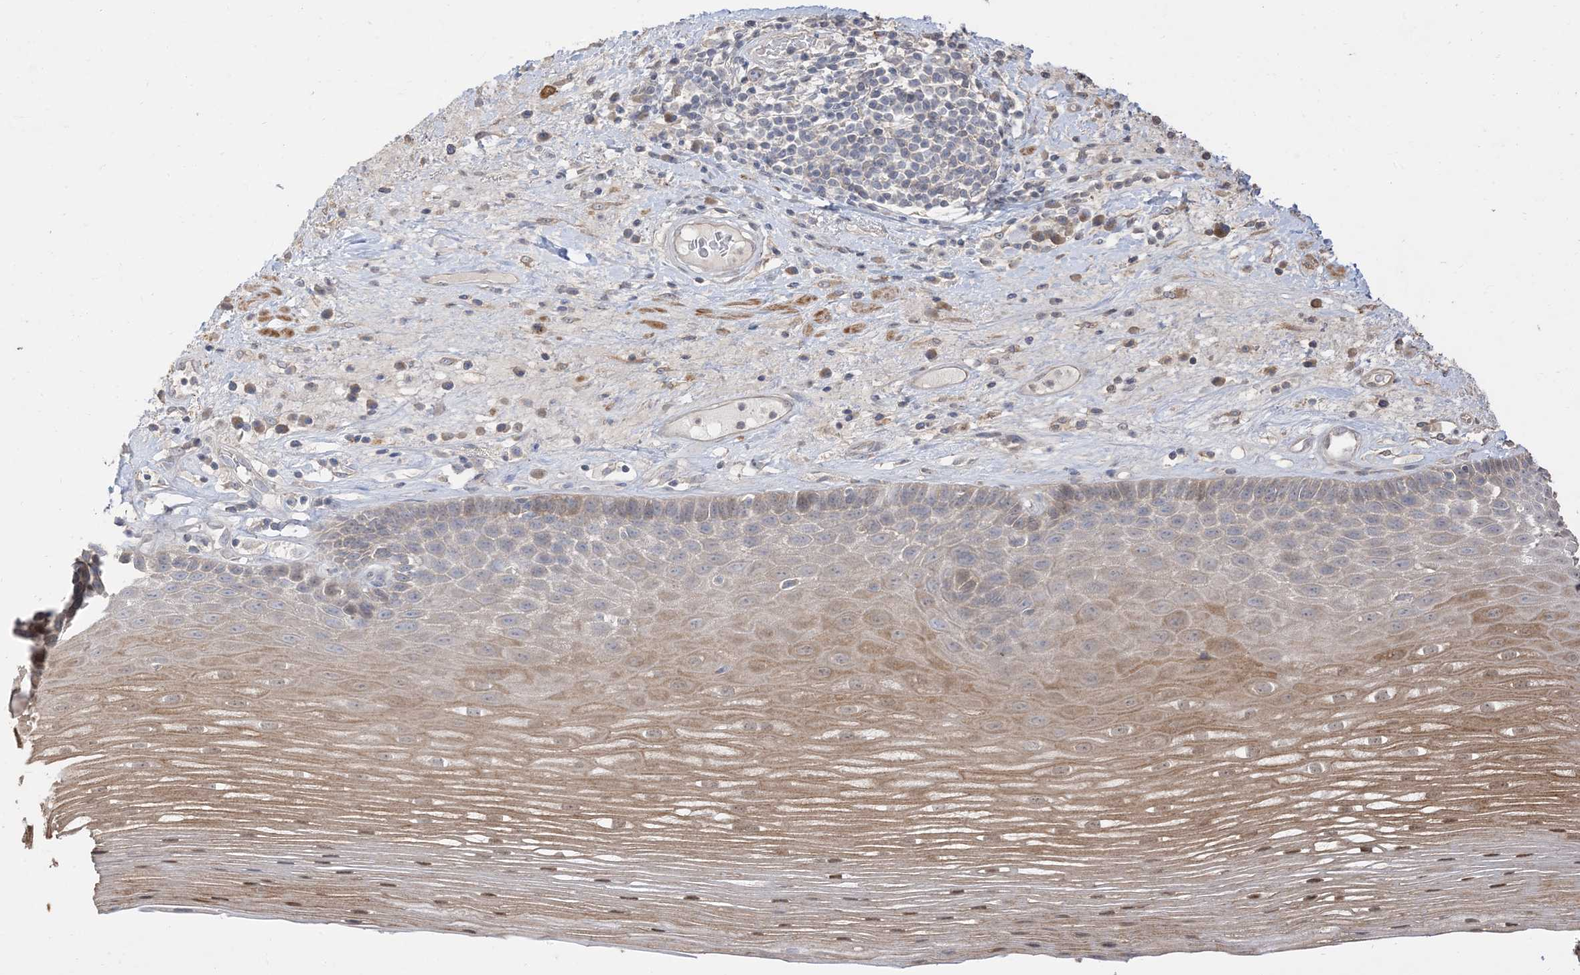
{"staining": {"intensity": "moderate", "quantity": "25%-75%", "location": "cytoplasmic/membranous,nuclear"}, "tissue": "esophagus", "cell_type": "Squamous epithelial cells", "image_type": "normal", "snomed": [{"axis": "morphology", "description": "Normal tissue, NOS"}, {"axis": "topography", "description": "Esophagus"}], "caption": "Protein expression analysis of benign esophagus demonstrates moderate cytoplasmic/membranous,nuclear positivity in approximately 25%-75% of squamous epithelial cells. (DAB (3,3'-diaminobenzidine) IHC, brown staining for protein, blue staining for nuclei).", "gene": "RNF175", "patient": {"sex": "male", "age": 62}}